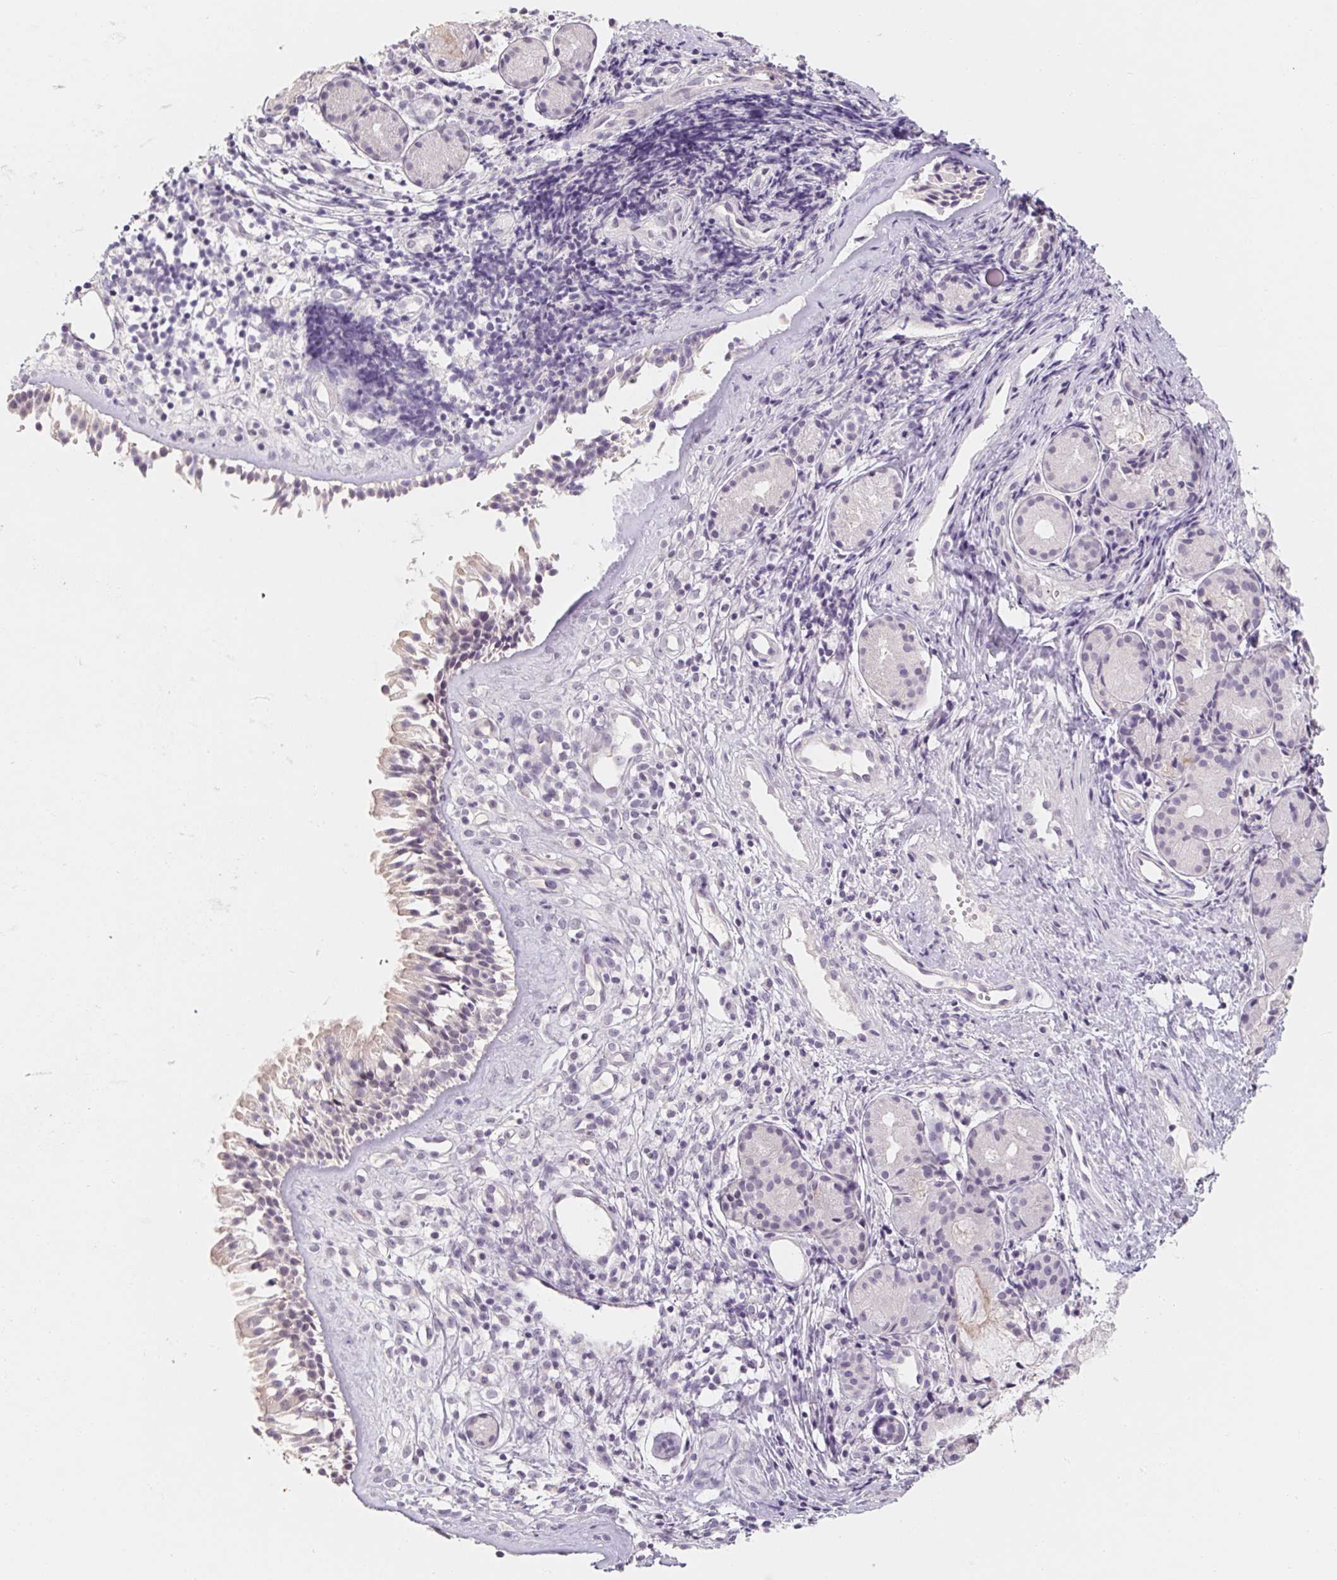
{"staining": {"intensity": "negative", "quantity": "none", "location": "none"}, "tissue": "nasopharynx", "cell_type": "Respiratory epithelial cells", "image_type": "normal", "snomed": [{"axis": "morphology", "description": "Normal tissue, NOS"}, {"axis": "topography", "description": "Nasopharynx"}], "caption": "Immunohistochemistry (IHC) micrograph of benign nasopharynx: human nasopharynx stained with DAB (3,3'-diaminobenzidine) demonstrates no significant protein positivity in respiratory epithelial cells.", "gene": "CAPZA3", "patient": {"sex": "male", "age": 58}}